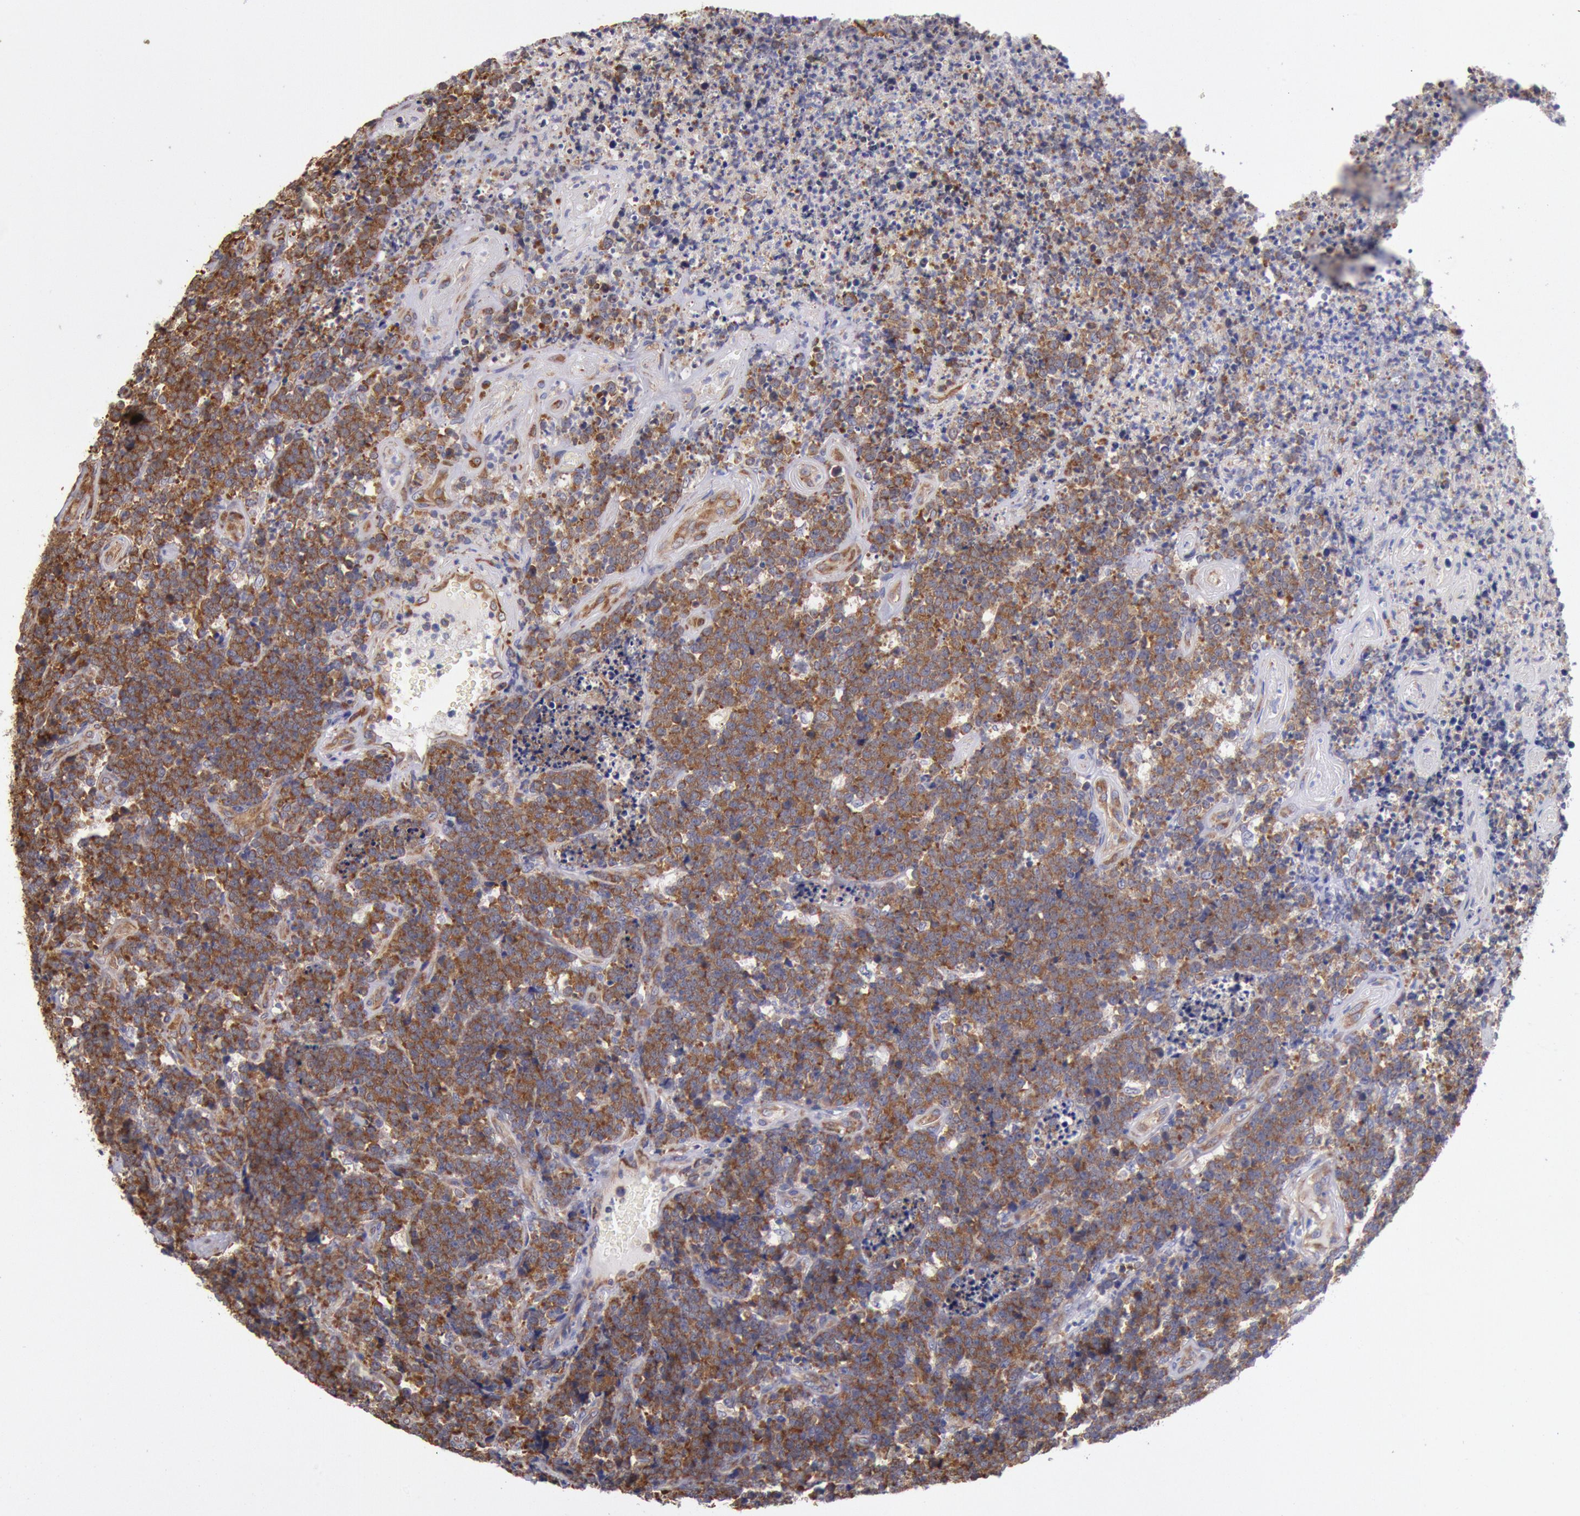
{"staining": {"intensity": "moderate", "quantity": ">75%", "location": "cytoplasmic/membranous"}, "tissue": "lymphoma", "cell_type": "Tumor cells", "image_type": "cancer", "snomed": [{"axis": "morphology", "description": "Malignant lymphoma, non-Hodgkin's type, High grade"}, {"axis": "topography", "description": "Small intestine"}, {"axis": "topography", "description": "Colon"}], "caption": "The immunohistochemical stain labels moderate cytoplasmic/membranous positivity in tumor cells of high-grade malignant lymphoma, non-Hodgkin's type tissue.", "gene": "DRG1", "patient": {"sex": "male", "age": 8}}